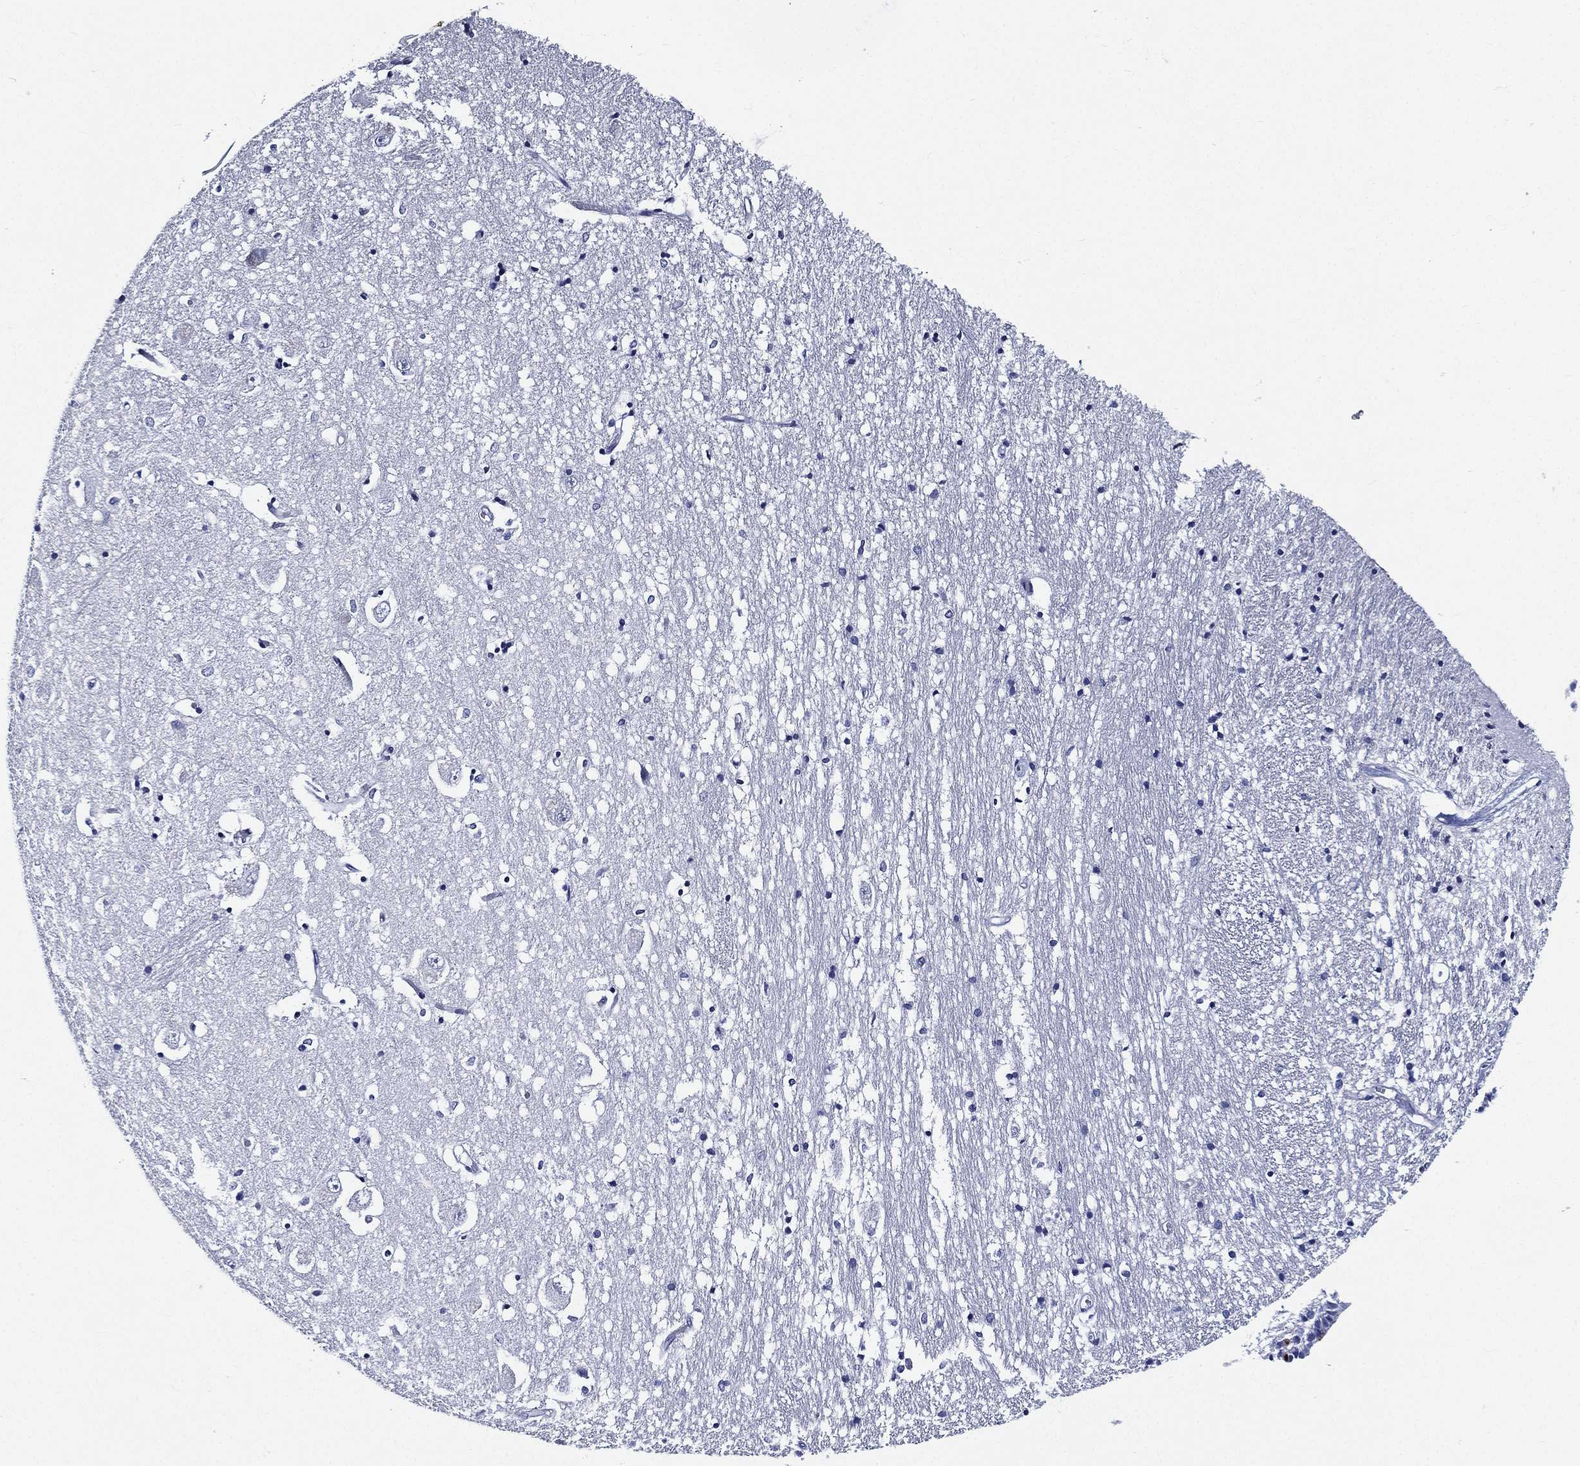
{"staining": {"intensity": "negative", "quantity": "none", "location": "none"}, "tissue": "caudate", "cell_type": "Glial cells", "image_type": "normal", "snomed": [{"axis": "morphology", "description": "Normal tissue, NOS"}, {"axis": "topography", "description": "Lateral ventricle wall"}], "caption": "The immunohistochemistry (IHC) micrograph has no significant staining in glial cells of caudate. (DAB (3,3'-diaminobenzidine) immunohistochemistry visualized using brightfield microscopy, high magnification).", "gene": "NEDD9", "patient": {"sex": "male", "age": 54}}